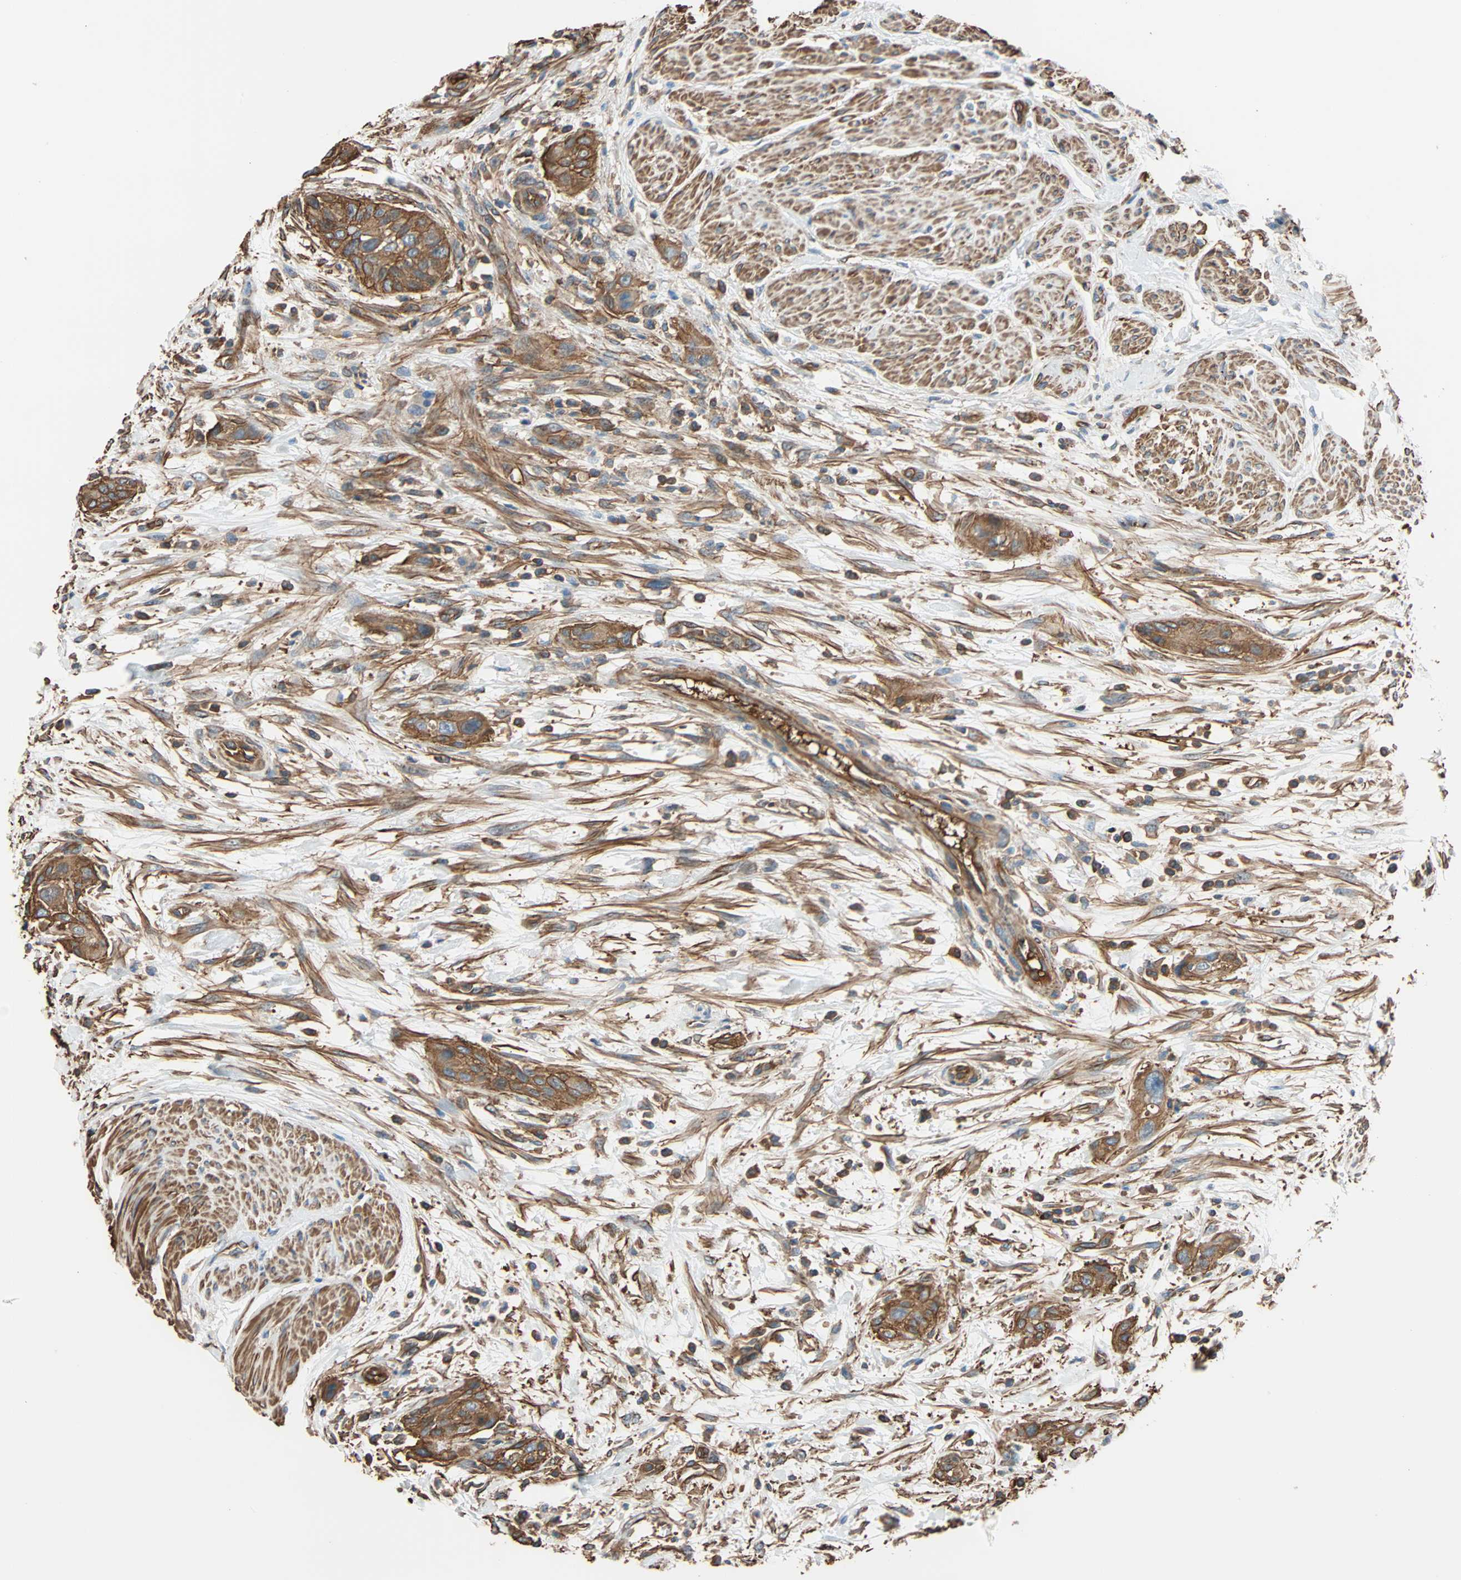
{"staining": {"intensity": "strong", "quantity": ">75%", "location": "cytoplasmic/membranous"}, "tissue": "urothelial cancer", "cell_type": "Tumor cells", "image_type": "cancer", "snomed": [{"axis": "morphology", "description": "Urothelial carcinoma, High grade"}, {"axis": "topography", "description": "Urinary bladder"}], "caption": "High-grade urothelial carcinoma stained with a protein marker shows strong staining in tumor cells.", "gene": "GALNT10", "patient": {"sex": "male", "age": 35}}